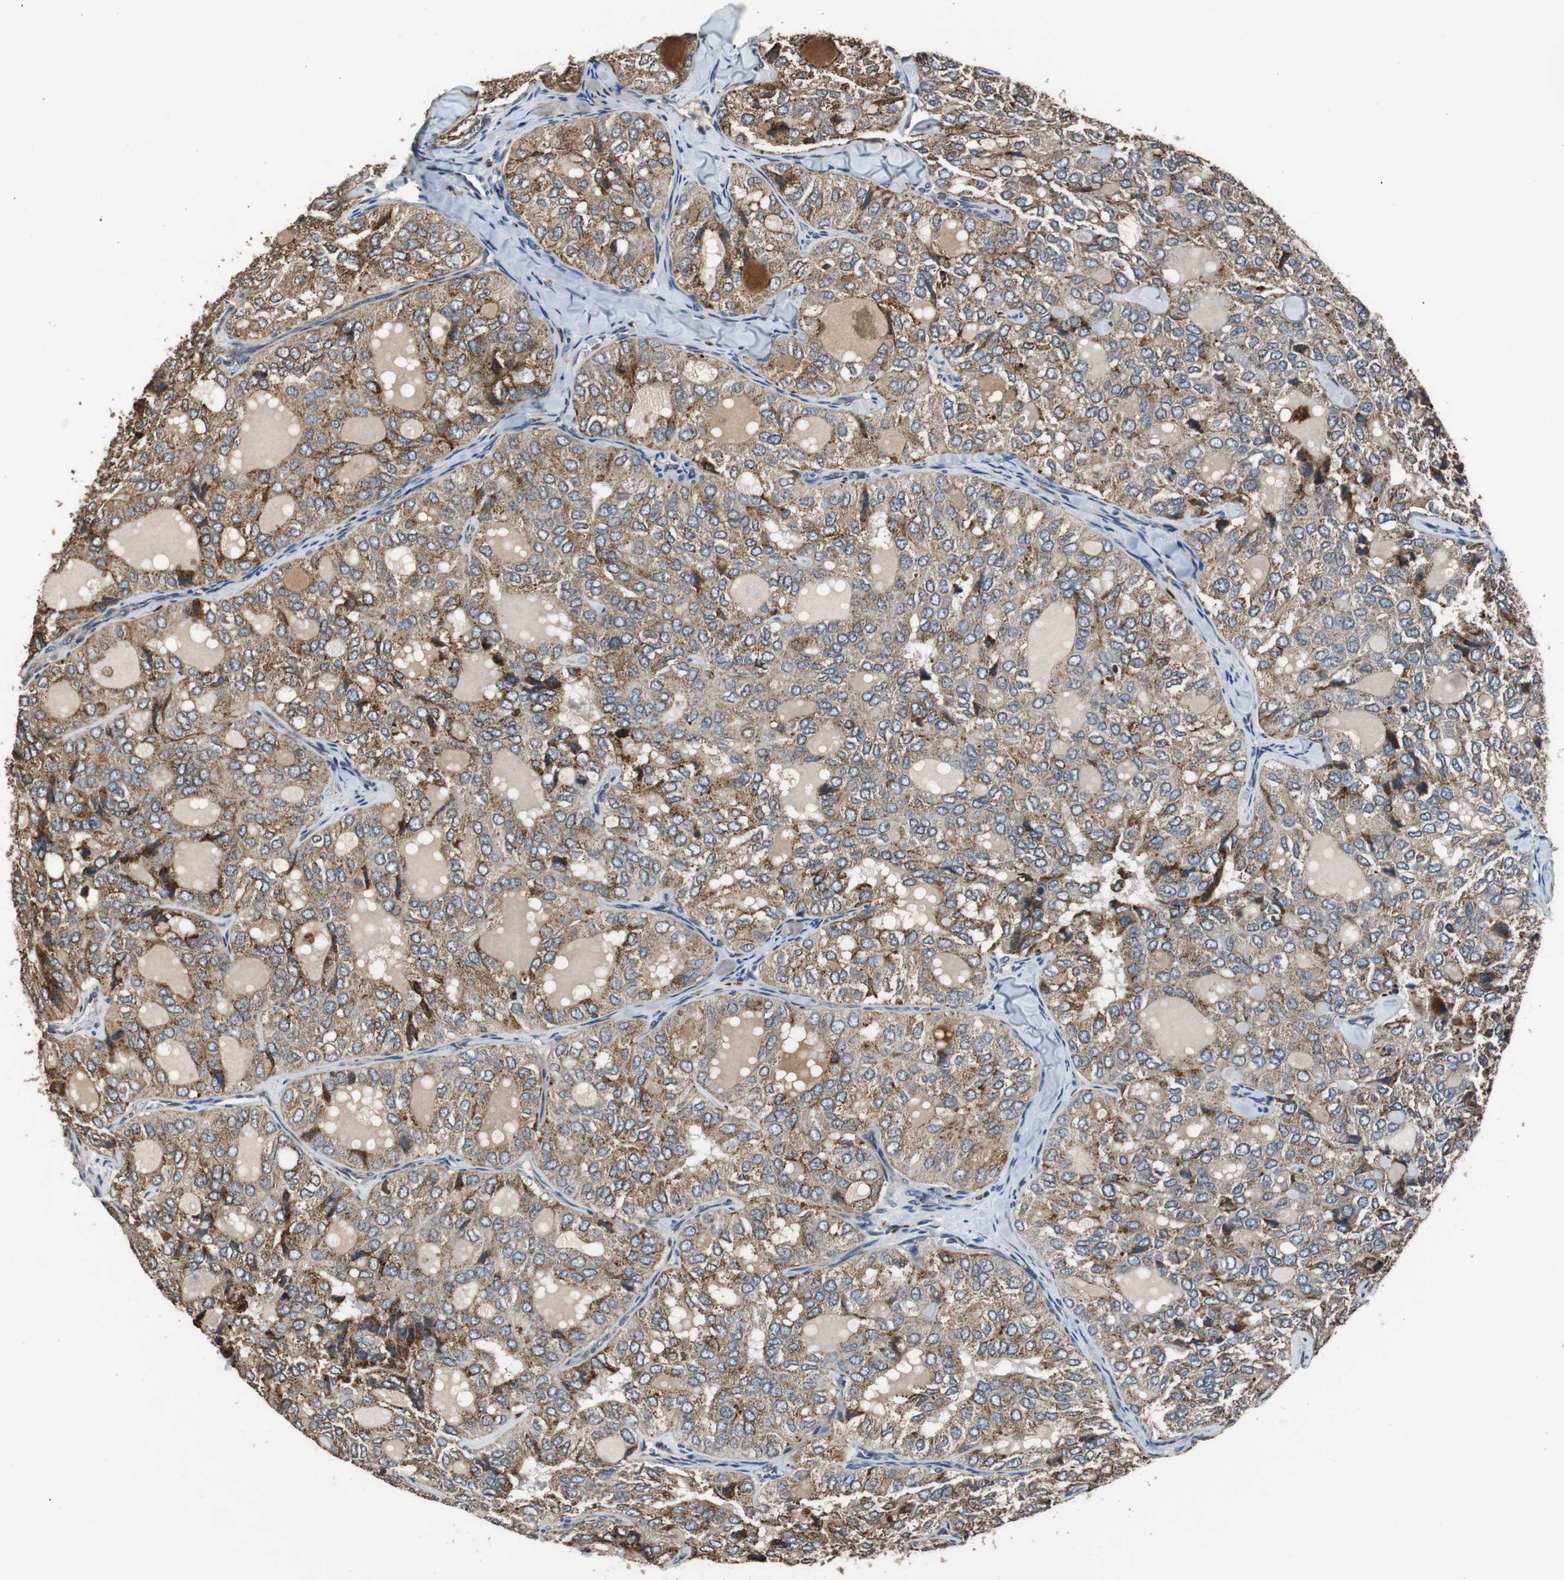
{"staining": {"intensity": "strong", "quantity": ">75%", "location": "cytoplasmic/membranous"}, "tissue": "thyroid cancer", "cell_type": "Tumor cells", "image_type": "cancer", "snomed": [{"axis": "morphology", "description": "Follicular adenoma carcinoma, NOS"}, {"axis": "topography", "description": "Thyroid gland"}], "caption": "High-magnification brightfield microscopy of thyroid cancer (follicular adenoma carcinoma) stained with DAB (brown) and counterstained with hematoxylin (blue). tumor cells exhibit strong cytoplasmic/membranous staining is appreciated in about>75% of cells.", "gene": "PITRM1", "patient": {"sex": "male", "age": 75}}